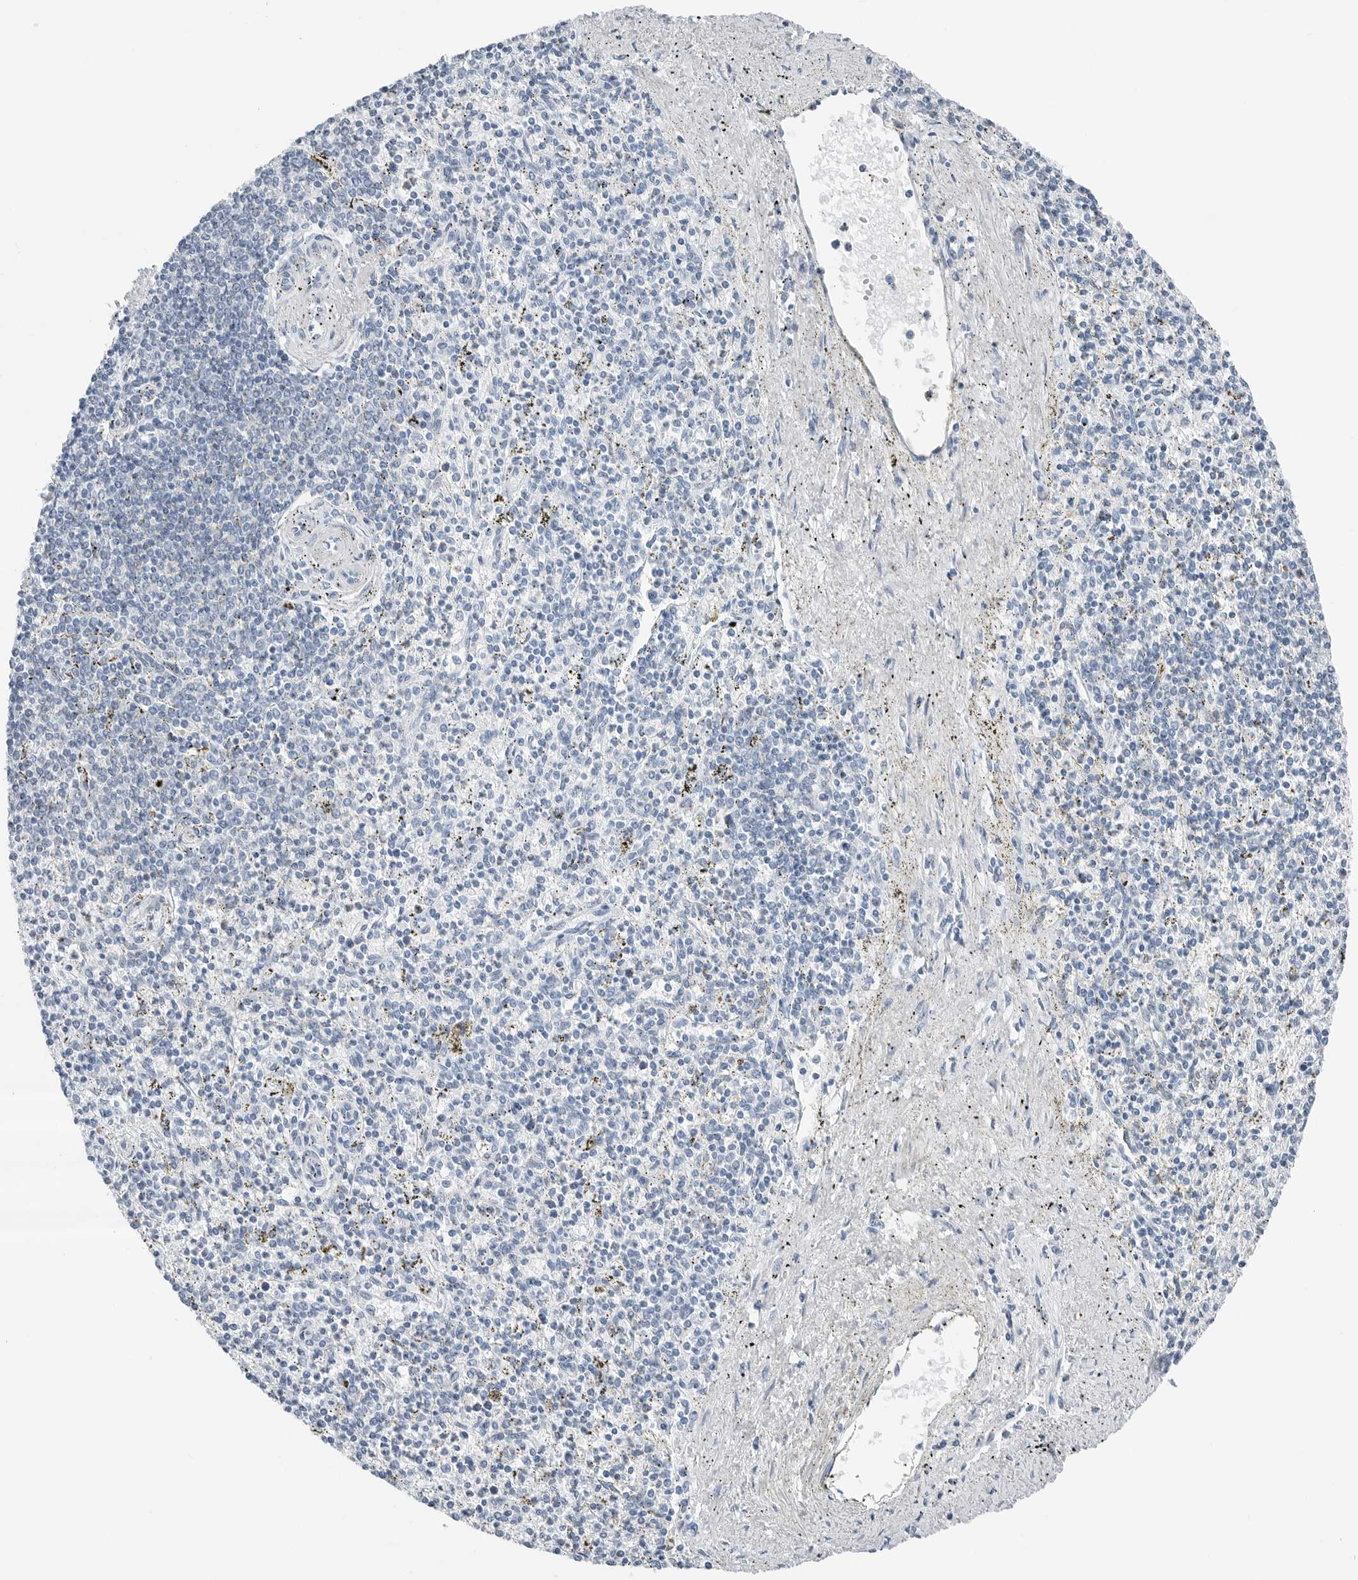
{"staining": {"intensity": "negative", "quantity": "none", "location": "none"}, "tissue": "spleen", "cell_type": "Cells in red pulp", "image_type": "normal", "snomed": [{"axis": "morphology", "description": "Normal tissue, NOS"}, {"axis": "topography", "description": "Spleen"}], "caption": "An immunohistochemistry micrograph of normal spleen is shown. There is no staining in cells in red pulp of spleen.", "gene": "SLPI", "patient": {"sex": "male", "age": 72}}